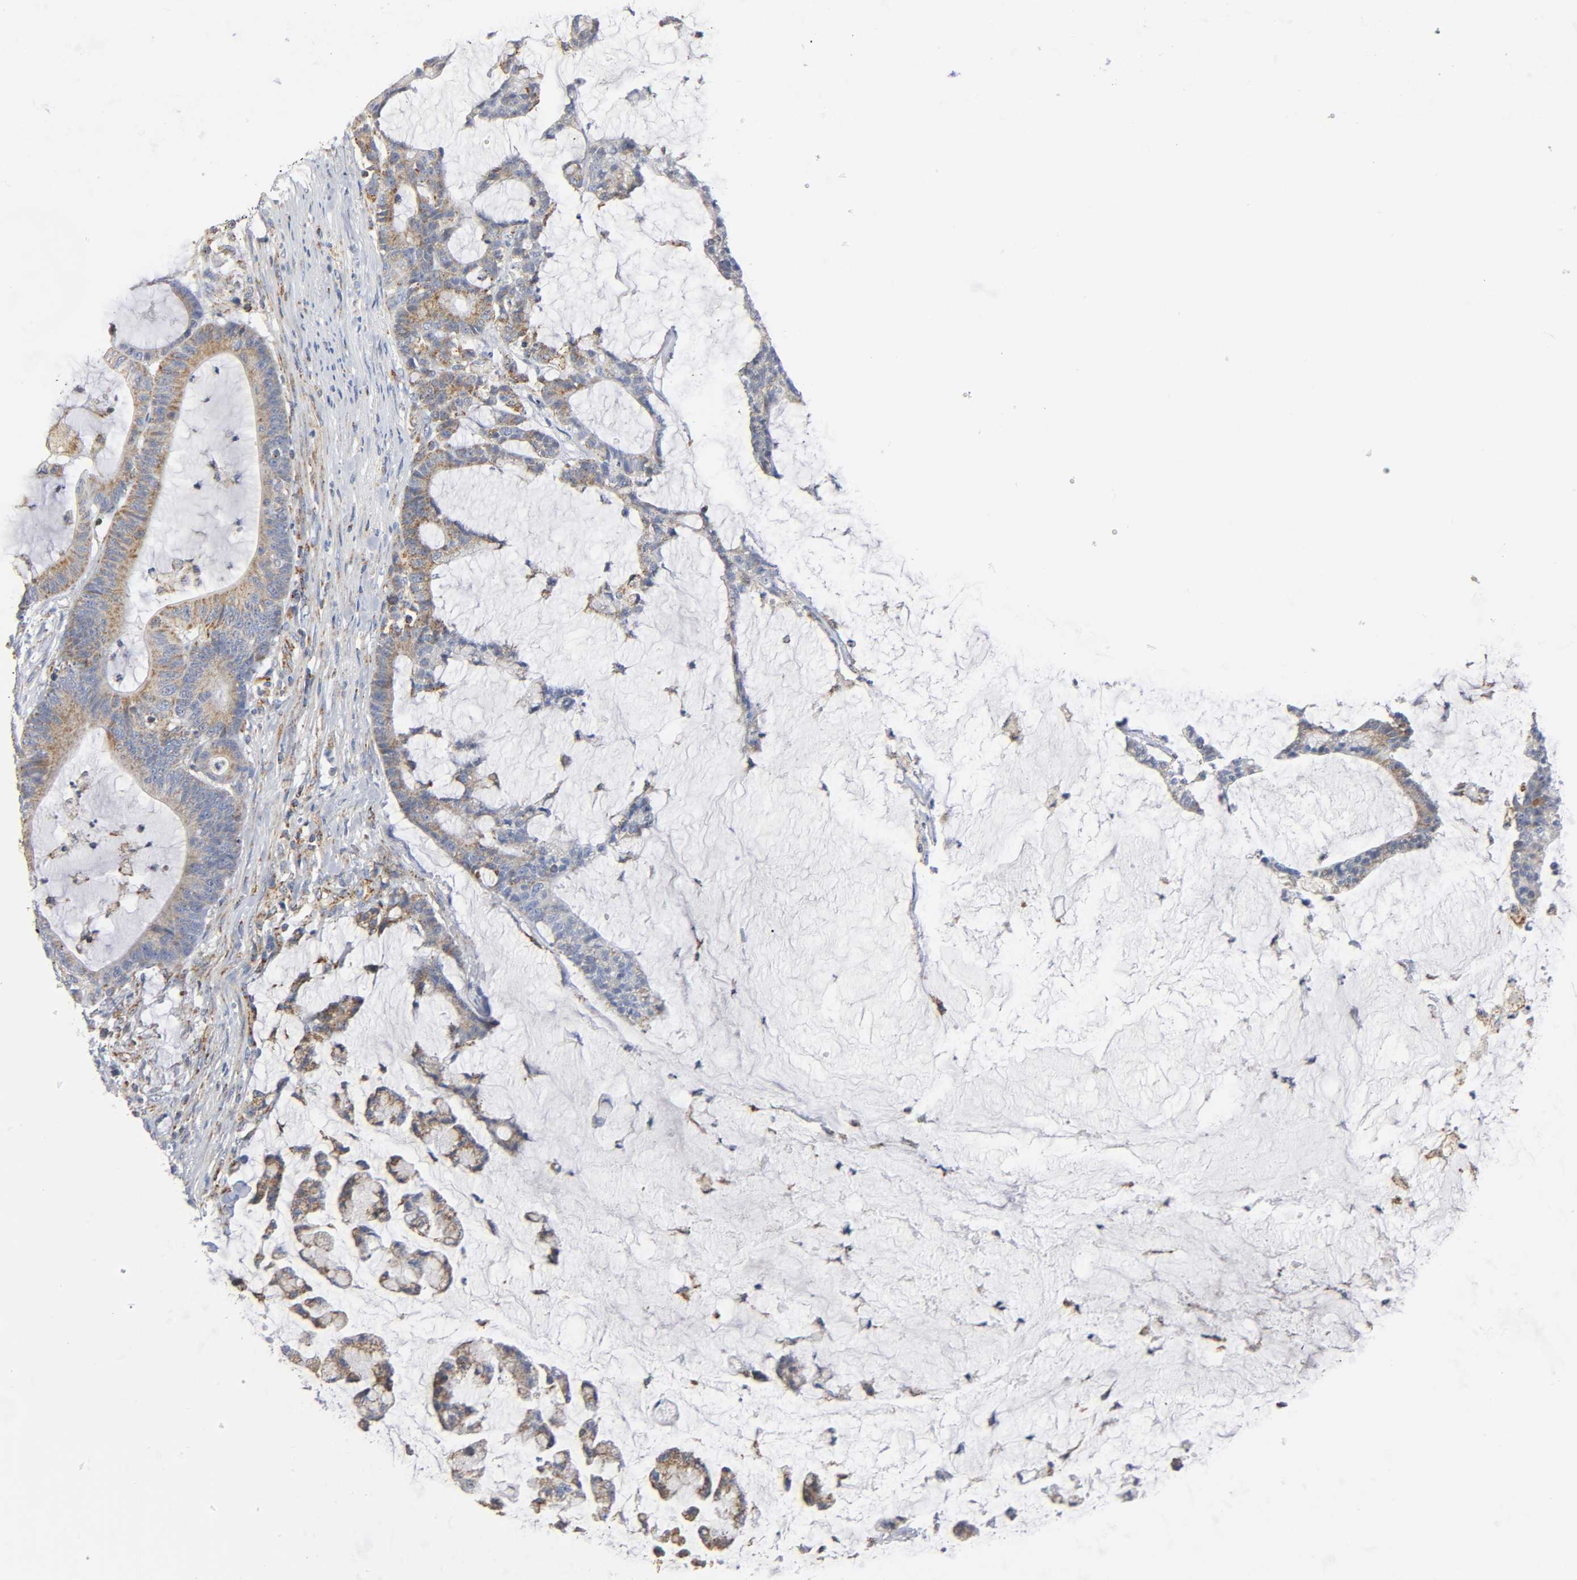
{"staining": {"intensity": "moderate", "quantity": ">75%", "location": "cytoplasmic/membranous"}, "tissue": "colorectal cancer", "cell_type": "Tumor cells", "image_type": "cancer", "snomed": [{"axis": "morphology", "description": "Adenocarcinoma, NOS"}, {"axis": "topography", "description": "Colon"}], "caption": "This histopathology image exhibits immunohistochemistry (IHC) staining of colorectal cancer (adenocarcinoma), with medium moderate cytoplasmic/membranous positivity in about >75% of tumor cells.", "gene": "BAK1", "patient": {"sex": "female", "age": 84}}